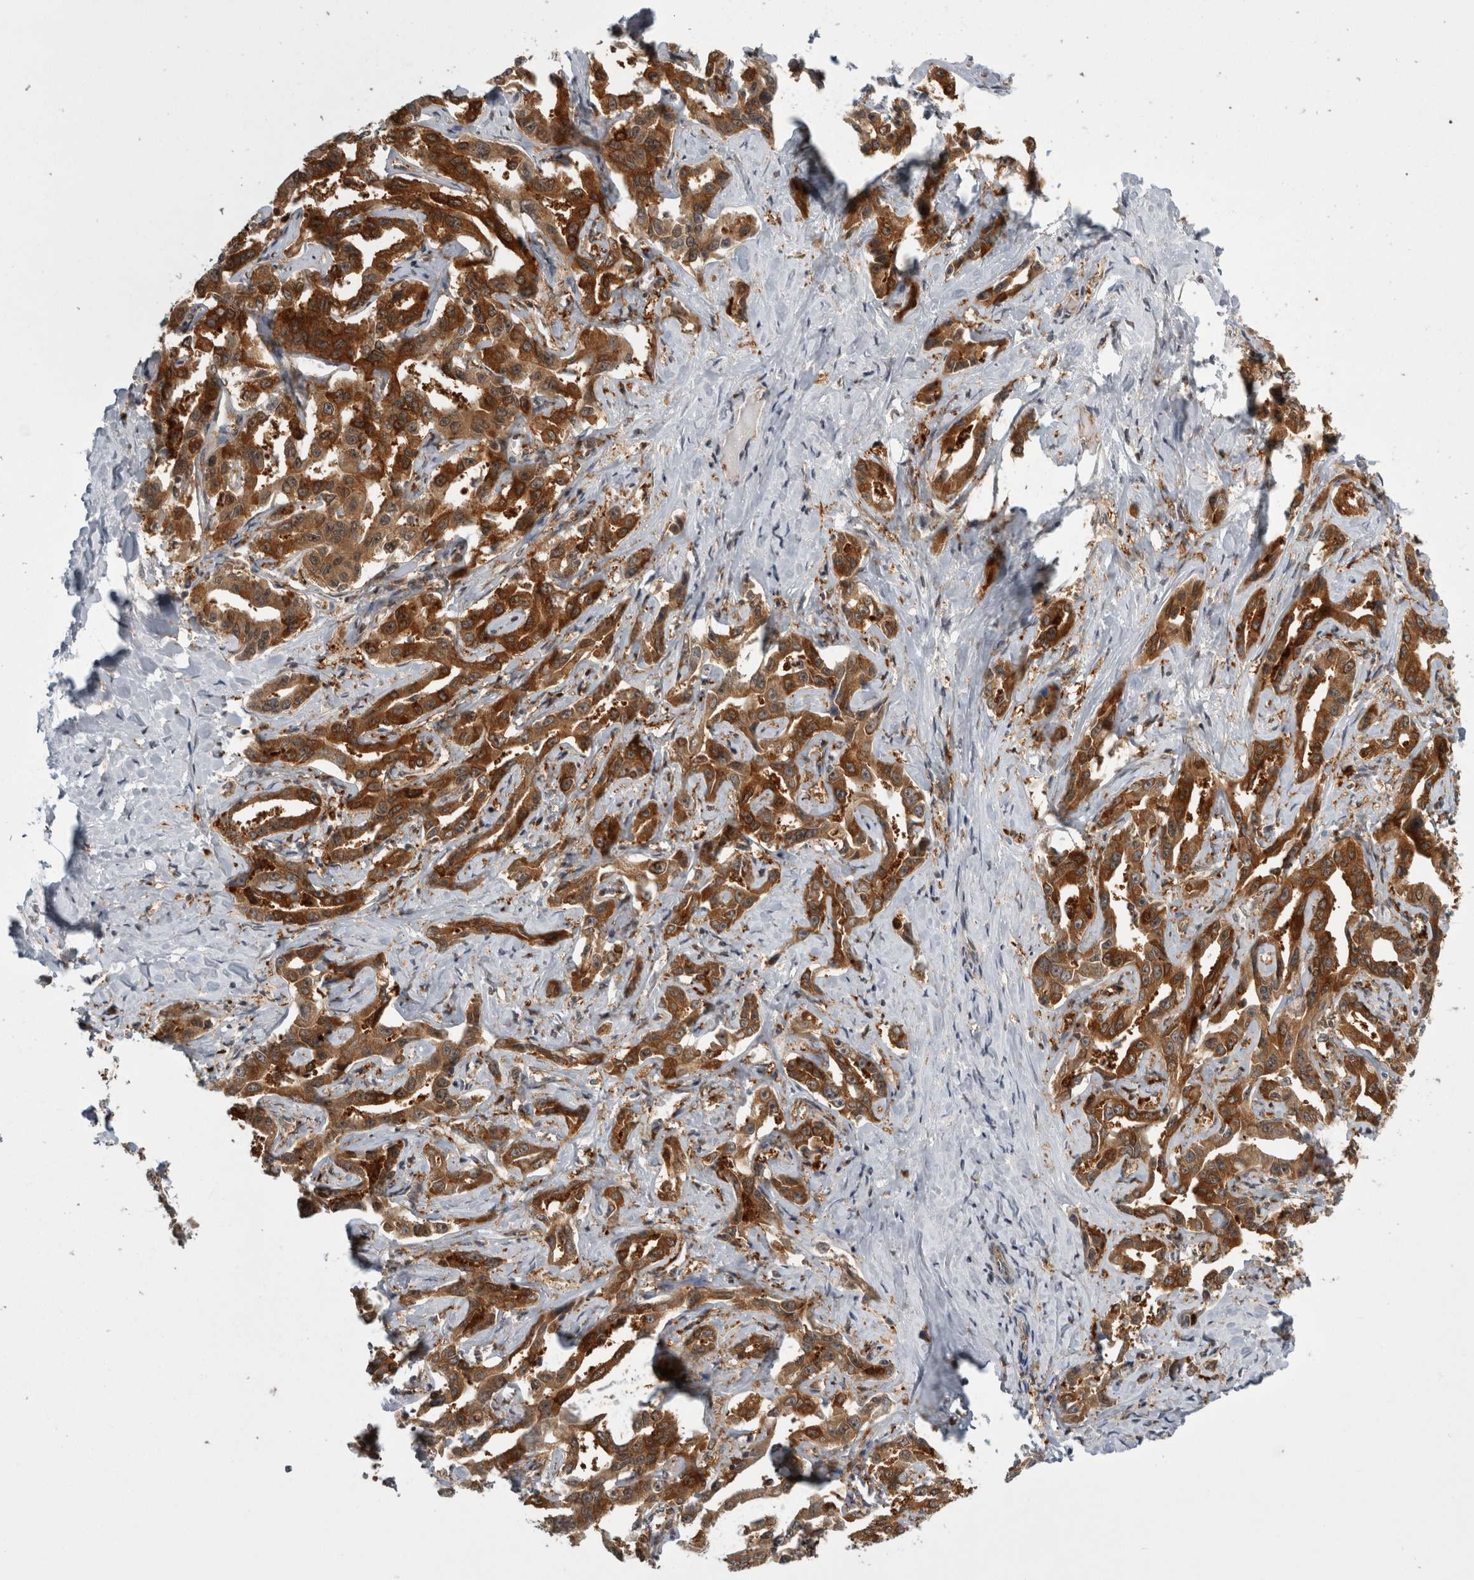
{"staining": {"intensity": "strong", "quantity": ">75%", "location": "cytoplasmic/membranous"}, "tissue": "liver cancer", "cell_type": "Tumor cells", "image_type": "cancer", "snomed": [{"axis": "morphology", "description": "Cholangiocarcinoma"}, {"axis": "topography", "description": "Liver"}], "caption": "A histopathology image showing strong cytoplasmic/membranous positivity in approximately >75% of tumor cells in cholangiocarcinoma (liver), as visualized by brown immunohistochemical staining.", "gene": "CACYBP", "patient": {"sex": "male", "age": 59}}